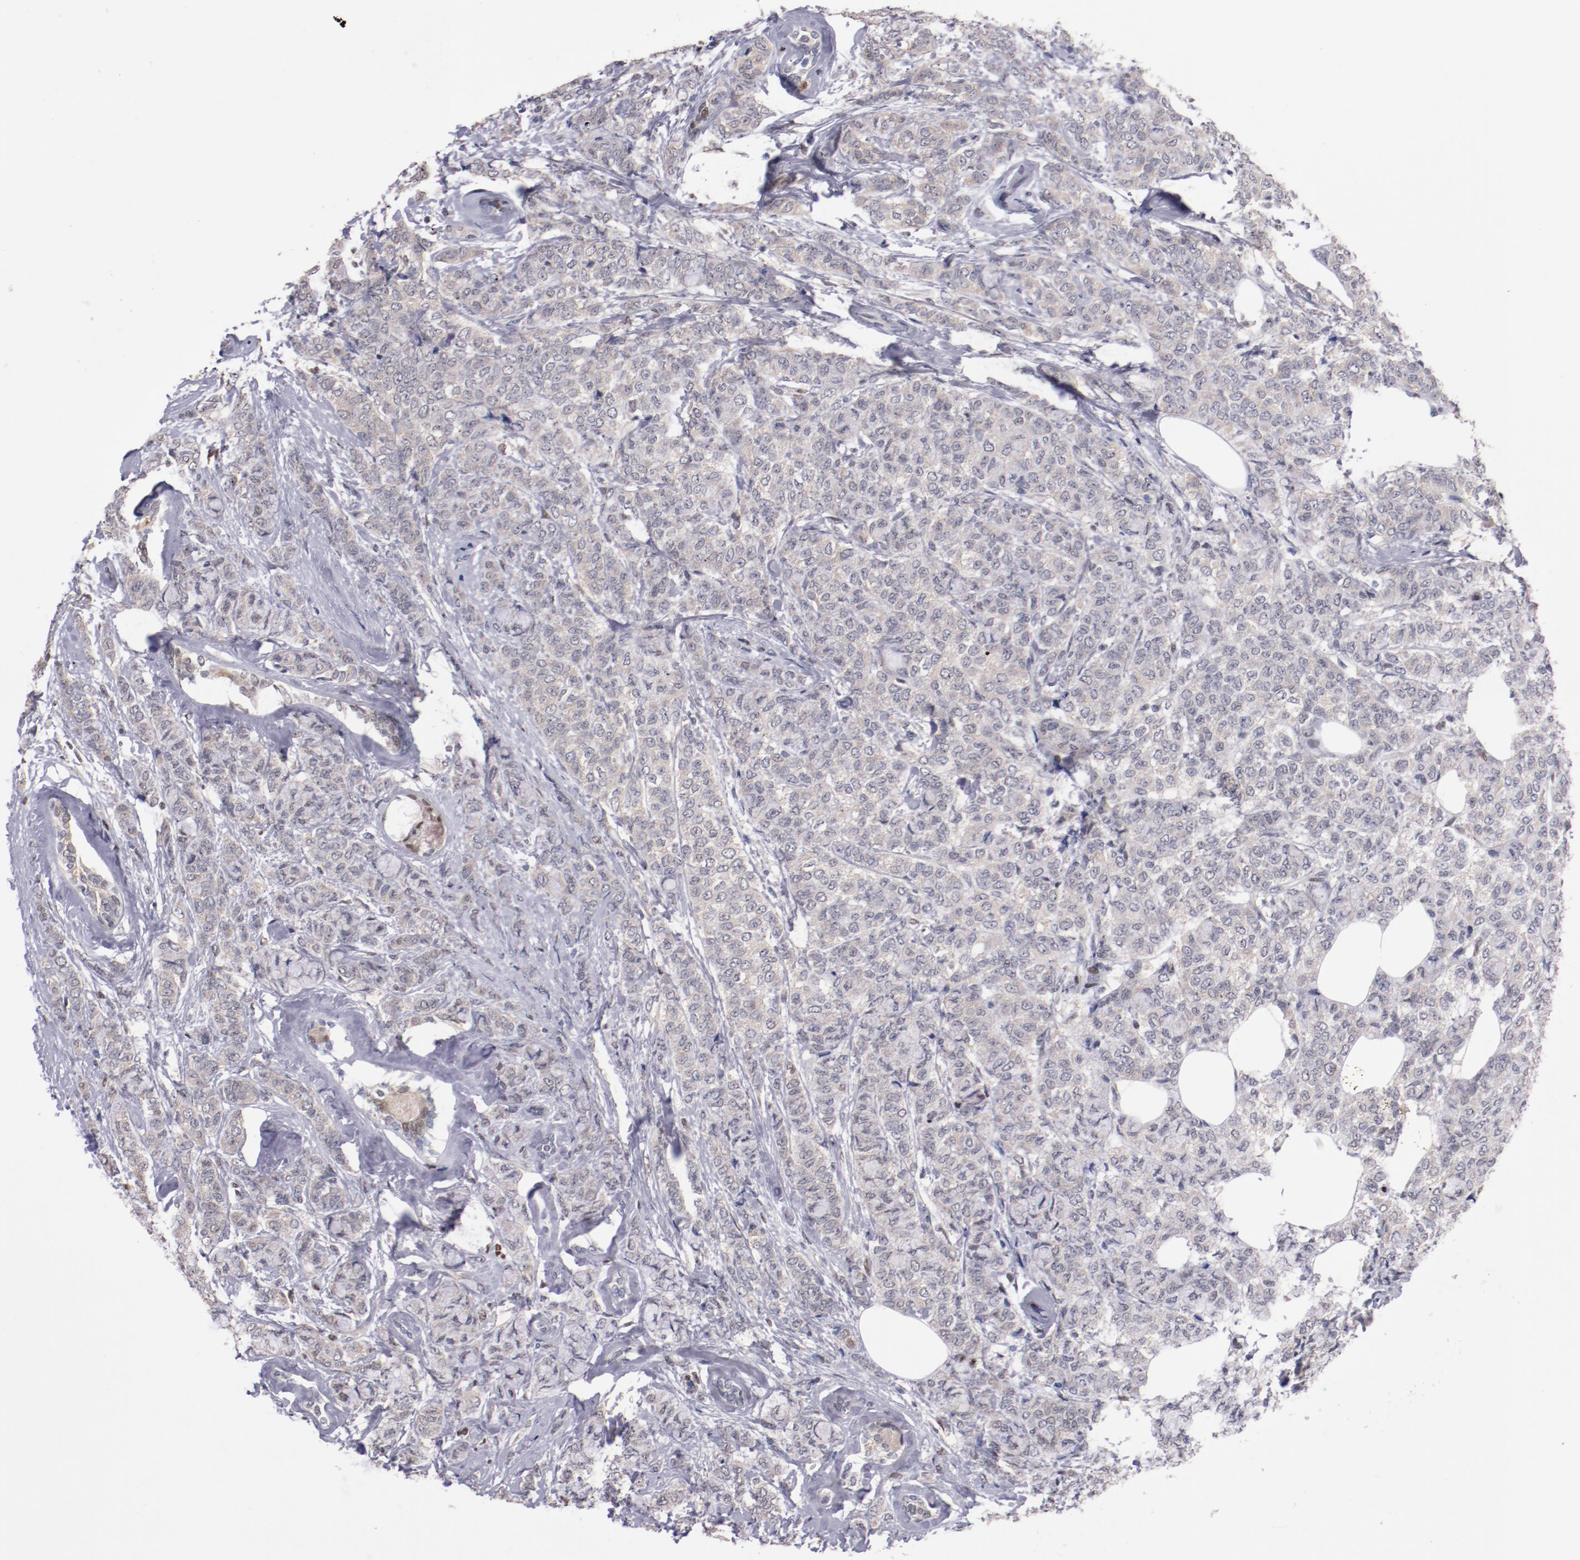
{"staining": {"intensity": "weak", "quantity": ">75%", "location": "cytoplasmic/membranous"}, "tissue": "breast cancer", "cell_type": "Tumor cells", "image_type": "cancer", "snomed": [{"axis": "morphology", "description": "Lobular carcinoma"}, {"axis": "topography", "description": "Breast"}], "caption": "Brown immunohistochemical staining in human lobular carcinoma (breast) exhibits weak cytoplasmic/membranous staining in about >75% of tumor cells. Immunohistochemistry (ihc) stains the protein of interest in brown and the nuclei are stained blue.", "gene": "FAM81A", "patient": {"sex": "female", "age": 60}}